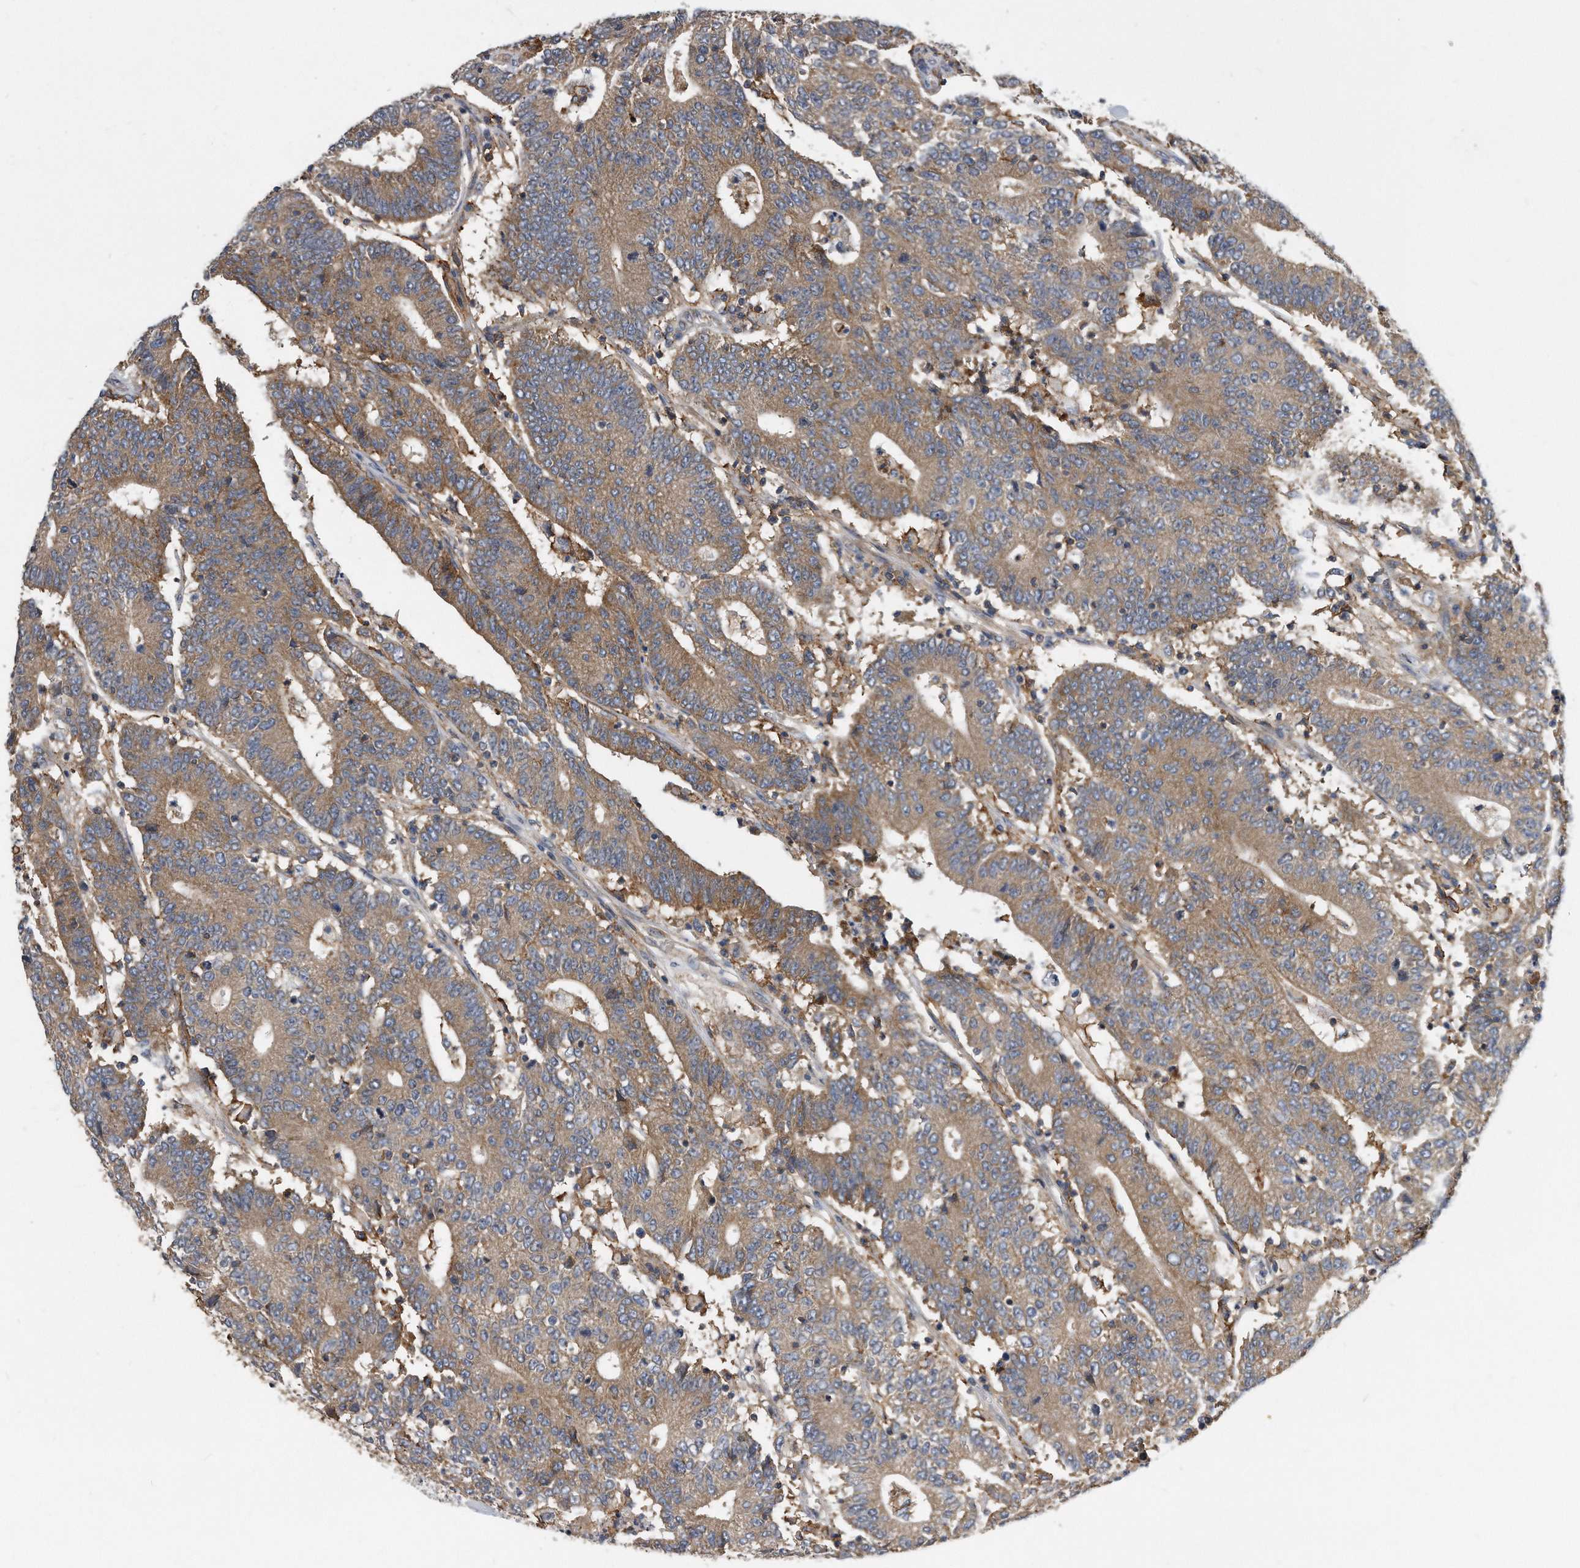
{"staining": {"intensity": "moderate", "quantity": ">75%", "location": "cytoplasmic/membranous"}, "tissue": "colorectal cancer", "cell_type": "Tumor cells", "image_type": "cancer", "snomed": [{"axis": "morphology", "description": "Normal tissue, NOS"}, {"axis": "morphology", "description": "Adenocarcinoma, NOS"}, {"axis": "topography", "description": "Colon"}], "caption": "Human colorectal adenocarcinoma stained with a brown dye demonstrates moderate cytoplasmic/membranous positive expression in approximately >75% of tumor cells.", "gene": "ATG5", "patient": {"sex": "female", "age": 75}}